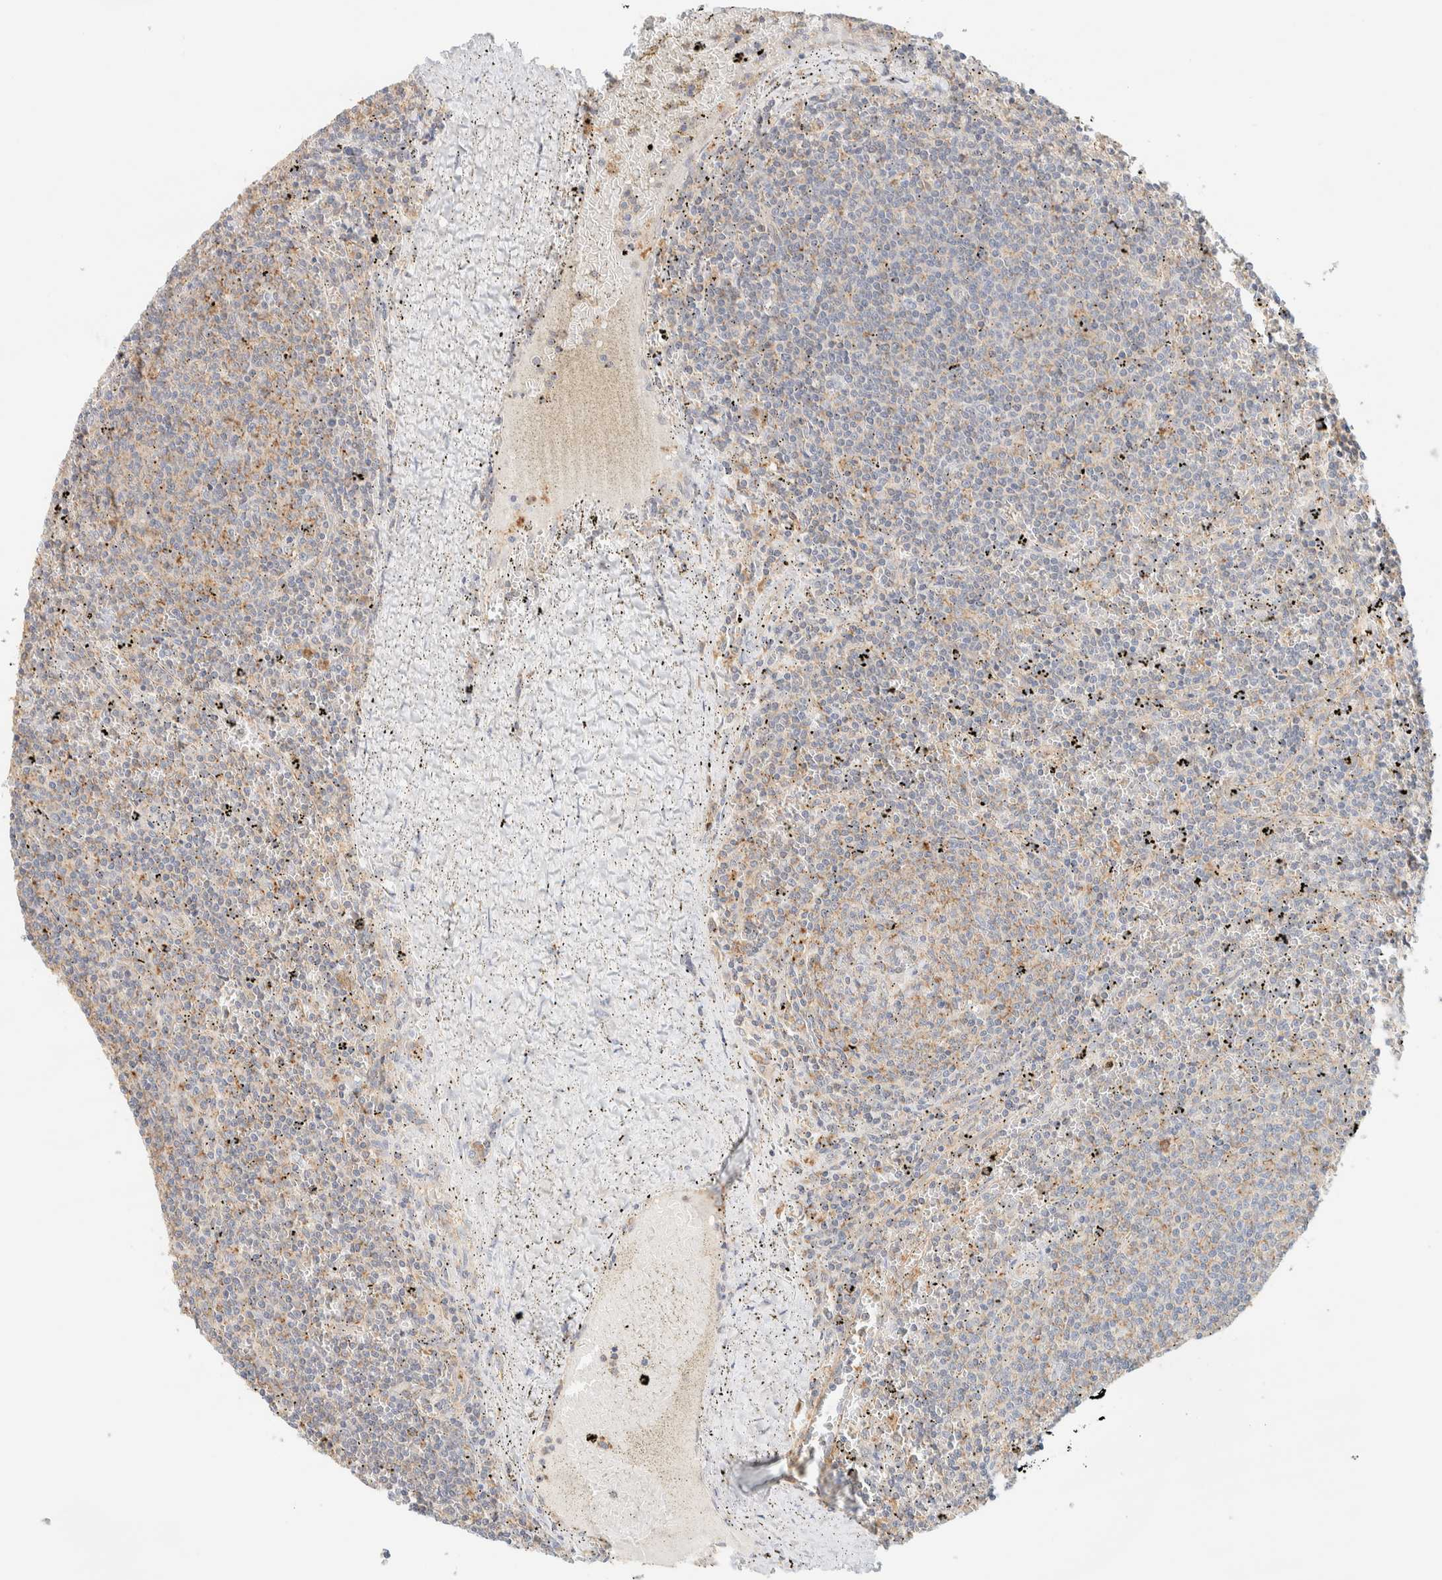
{"staining": {"intensity": "weak", "quantity": "25%-75%", "location": "cytoplasmic/membranous"}, "tissue": "lymphoma", "cell_type": "Tumor cells", "image_type": "cancer", "snomed": [{"axis": "morphology", "description": "Malignant lymphoma, non-Hodgkin's type, Low grade"}, {"axis": "topography", "description": "Spleen"}], "caption": "DAB immunohistochemical staining of human malignant lymphoma, non-Hodgkin's type (low-grade) displays weak cytoplasmic/membranous protein staining in approximately 25%-75% of tumor cells. The staining was performed using DAB (3,3'-diaminobenzidine) to visualize the protein expression in brown, while the nuclei were stained in blue with hematoxylin (Magnification: 20x).", "gene": "TBC1D8B", "patient": {"sex": "female", "age": 50}}